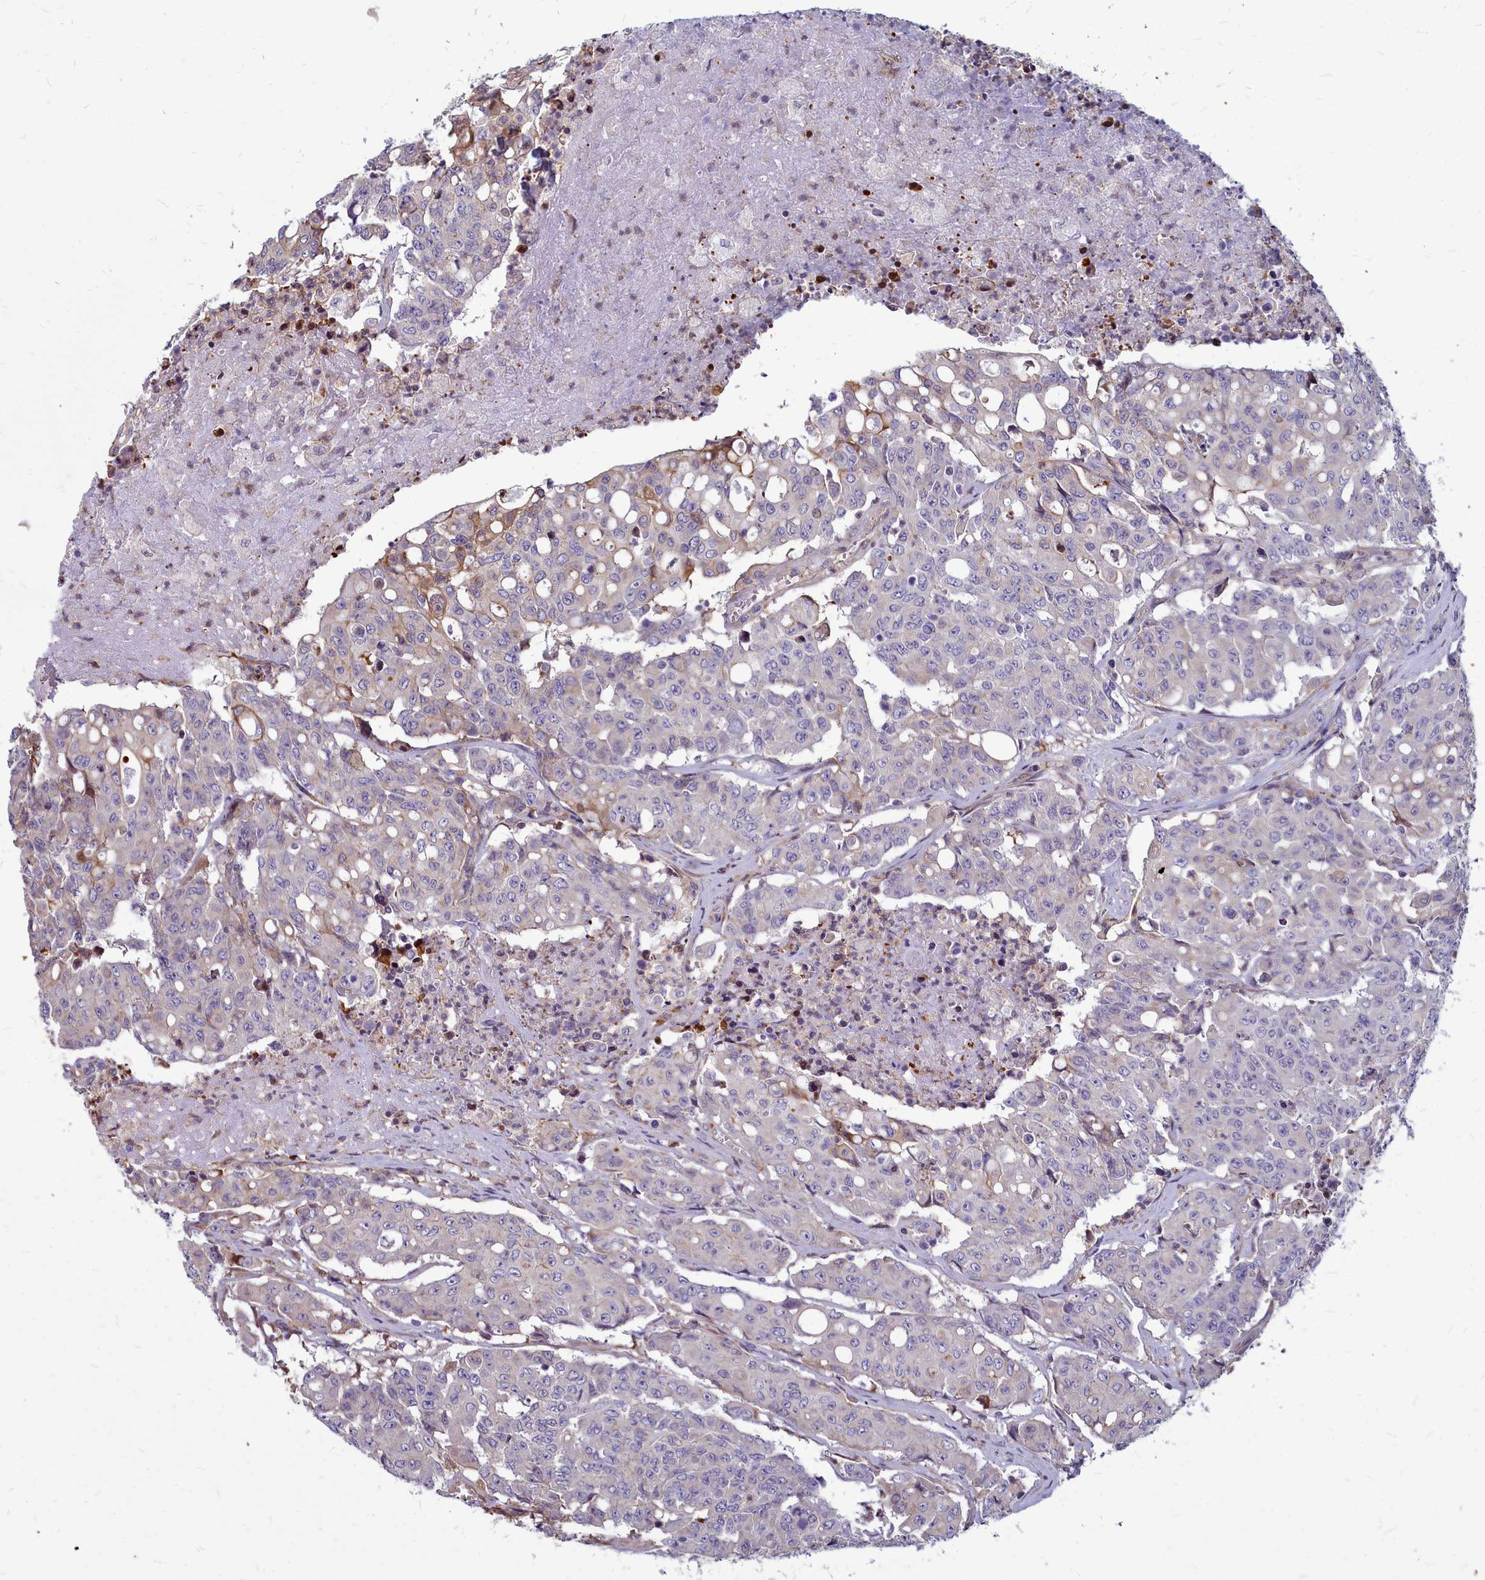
{"staining": {"intensity": "negative", "quantity": "none", "location": "none"}, "tissue": "colorectal cancer", "cell_type": "Tumor cells", "image_type": "cancer", "snomed": [{"axis": "morphology", "description": "Adenocarcinoma, NOS"}, {"axis": "topography", "description": "Colon"}], "caption": "IHC image of neoplastic tissue: human colorectal cancer stained with DAB displays no significant protein staining in tumor cells. Brightfield microscopy of immunohistochemistry stained with DAB (3,3'-diaminobenzidine) (brown) and hematoxylin (blue), captured at high magnification.", "gene": "TTC5", "patient": {"sex": "male", "age": 51}}